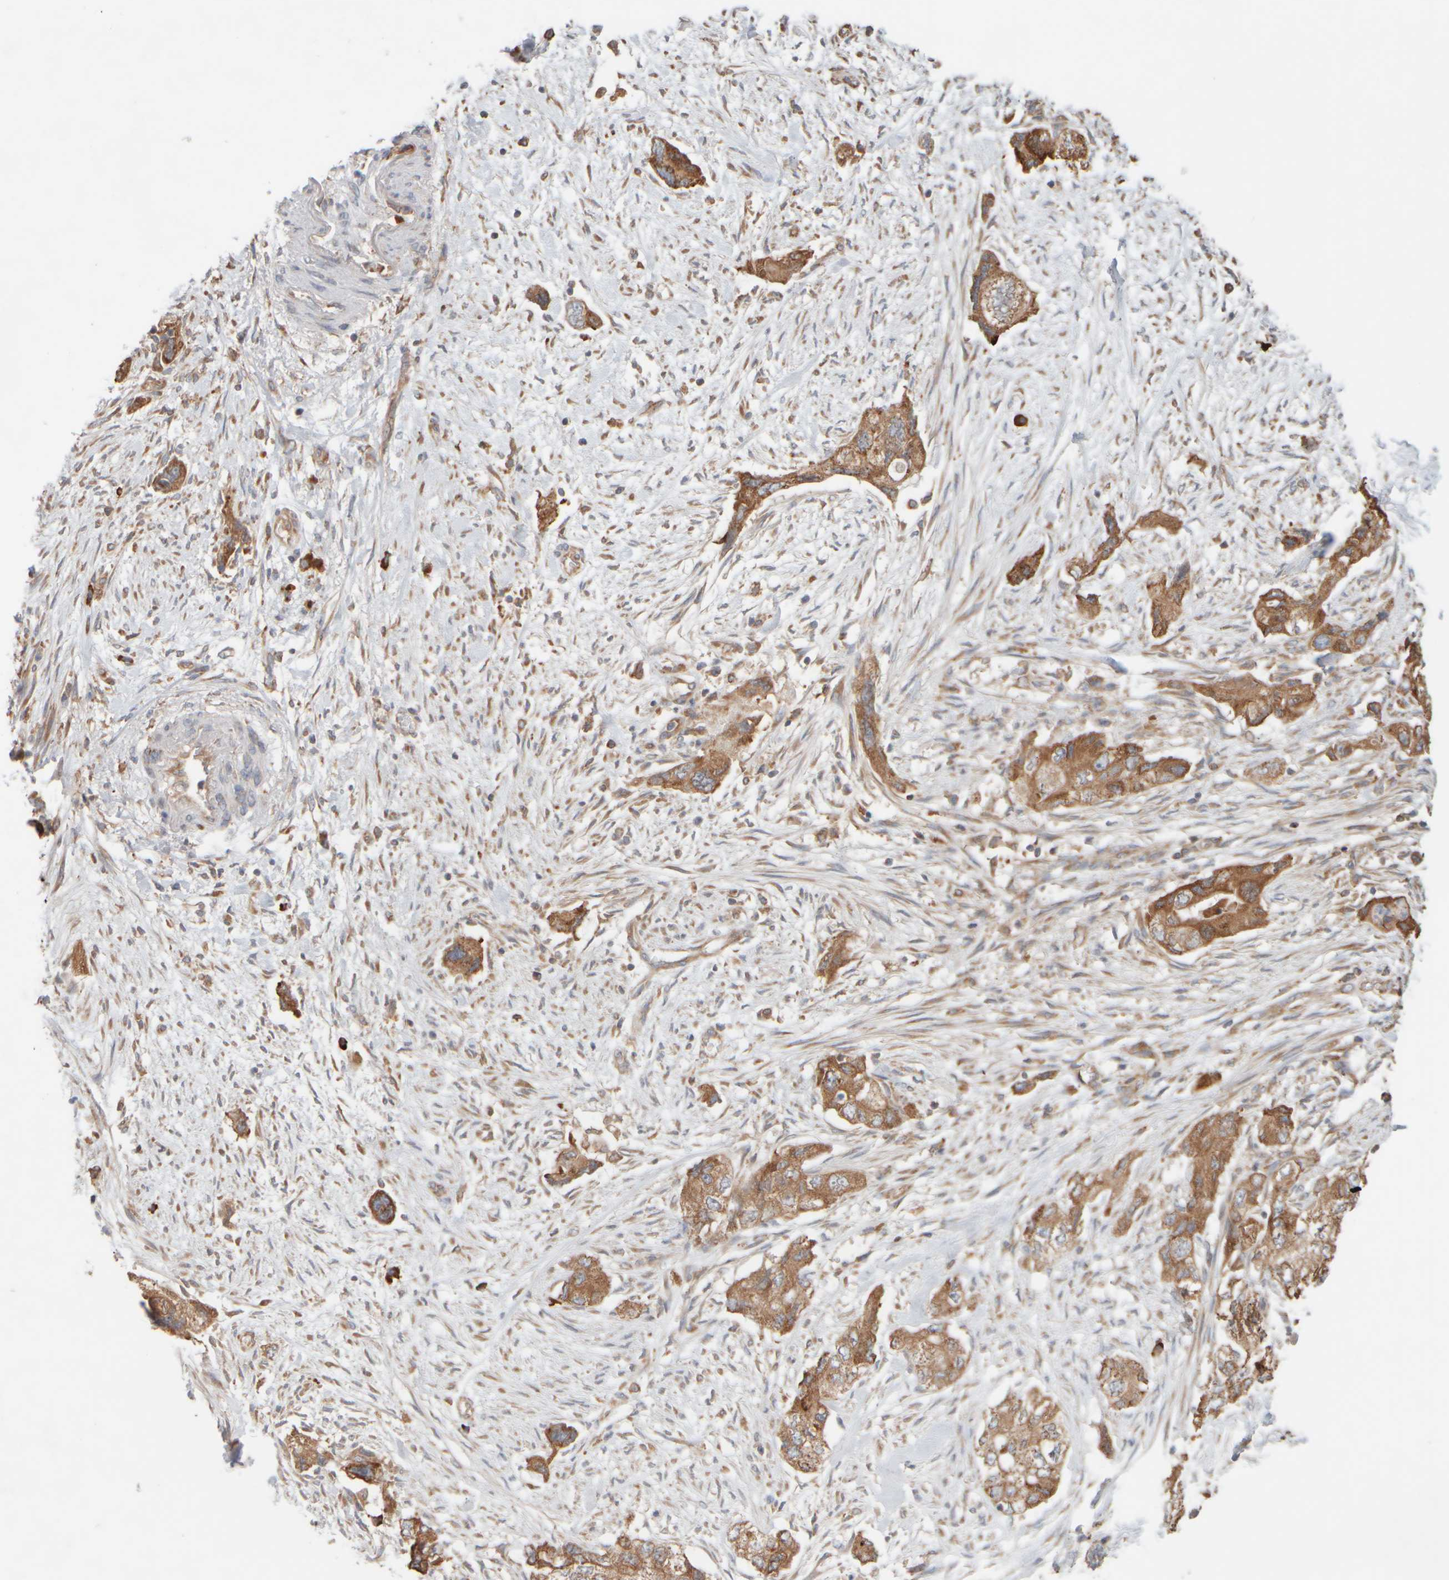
{"staining": {"intensity": "moderate", "quantity": ">75%", "location": "cytoplasmic/membranous"}, "tissue": "pancreatic cancer", "cell_type": "Tumor cells", "image_type": "cancer", "snomed": [{"axis": "morphology", "description": "Adenocarcinoma, NOS"}, {"axis": "topography", "description": "Pancreas"}], "caption": "Immunohistochemical staining of pancreatic cancer shows medium levels of moderate cytoplasmic/membranous staining in approximately >75% of tumor cells.", "gene": "EIF2B3", "patient": {"sex": "female", "age": 73}}